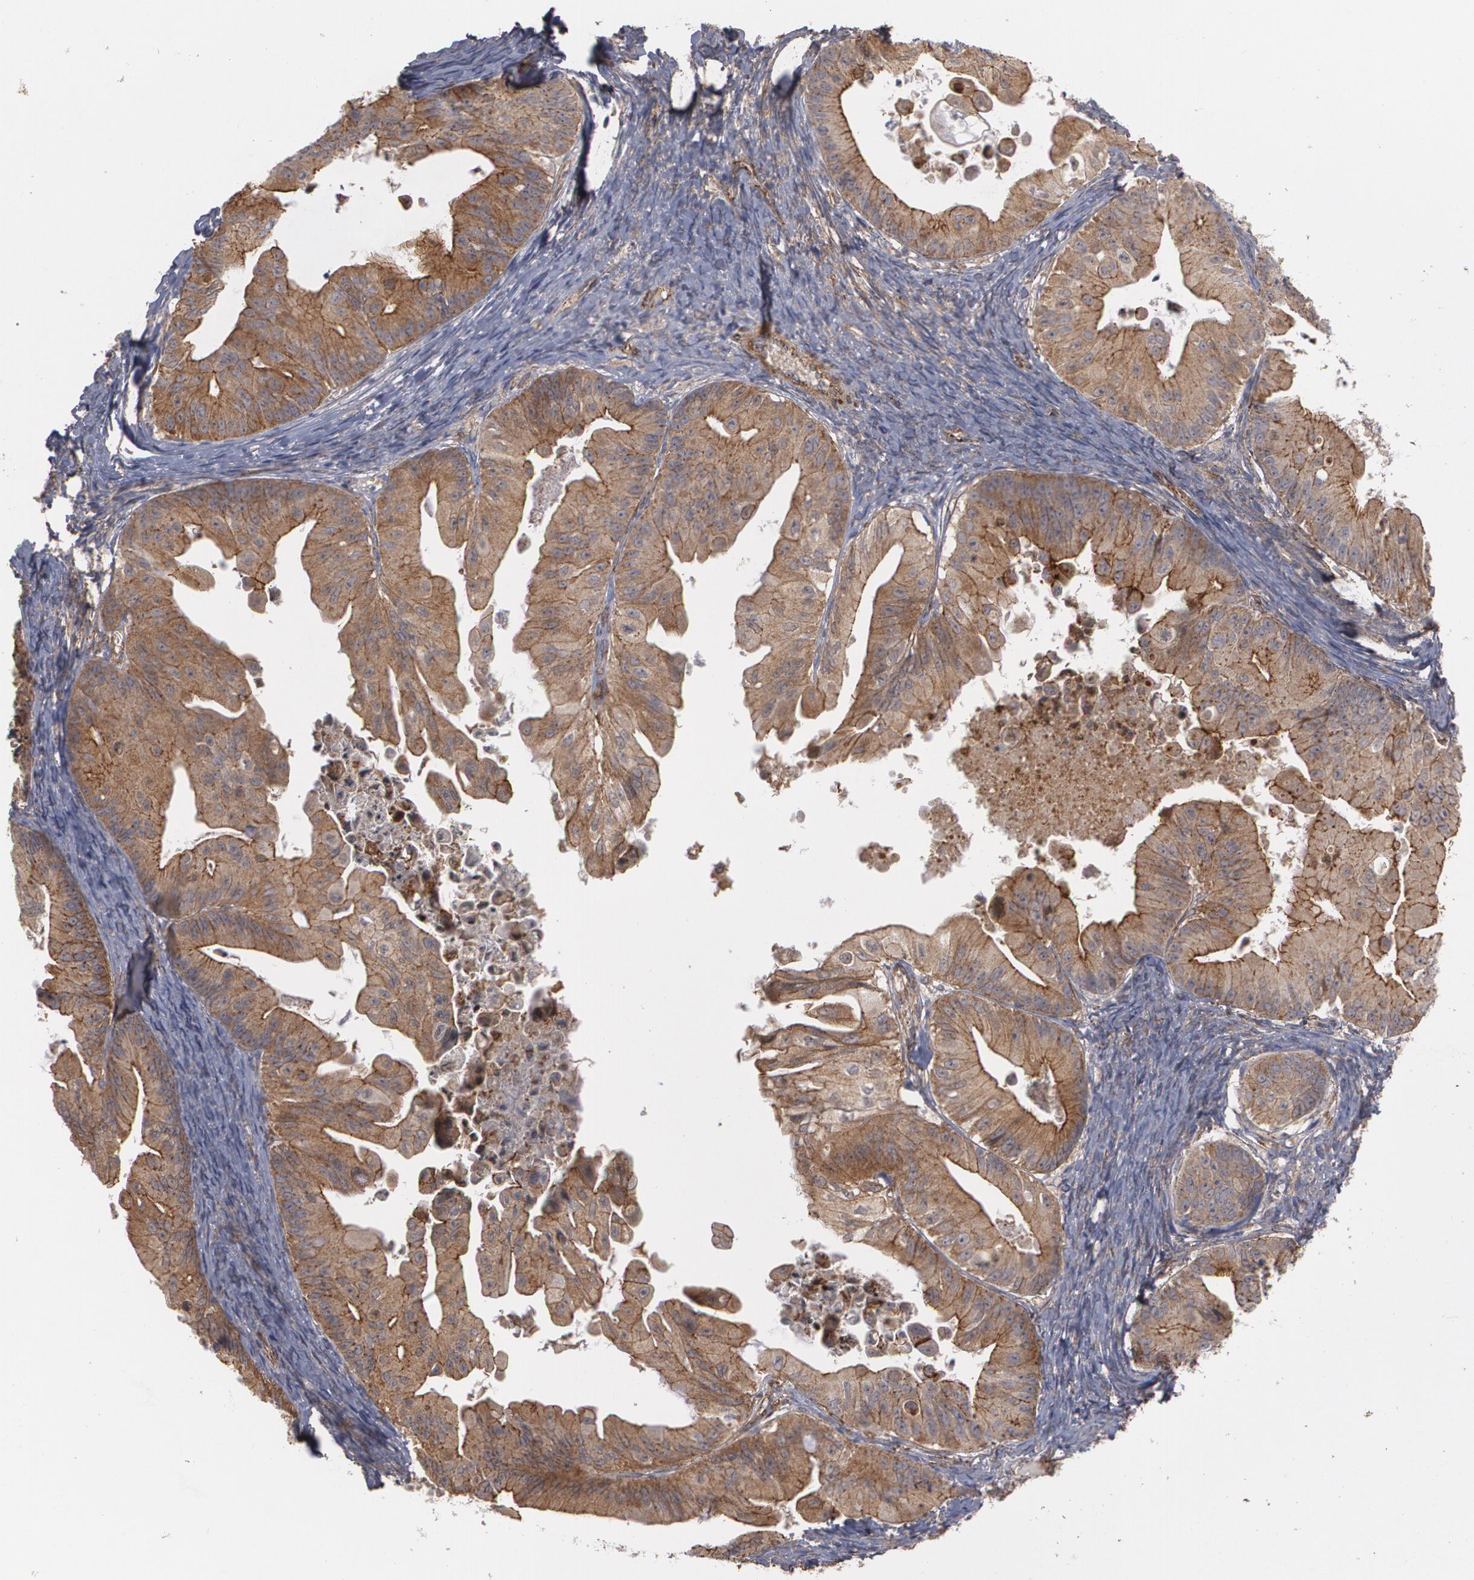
{"staining": {"intensity": "moderate", "quantity": ">75%", "location": "cytoplasmic/membranous"}, "tissue": "ovarian cancer", "cell_type": "Tumor cells", "image_type": "cancer", "snomed": [{"axis": "morphology", "description": "Cystadenocarcinoma, mucinous, NOS"}, {"axis": "topography", "description": "Ovary"}], "caption": "High-magnification brightfield microscopy of ovarian mucinous cystadenocarcinoma stained with DAB (brown) and counterstained with hematoxylin (blue). tumor cells exhibit moderate cytoplasmic/membranous positivity is present in about>75% of cells. (DAB (3,3'-diaminobenzidine) IHC, brown staining for protein, blue staining for nuclei).", "gene": "TJP1", "patient": {"sex": "female", "age": 37}}